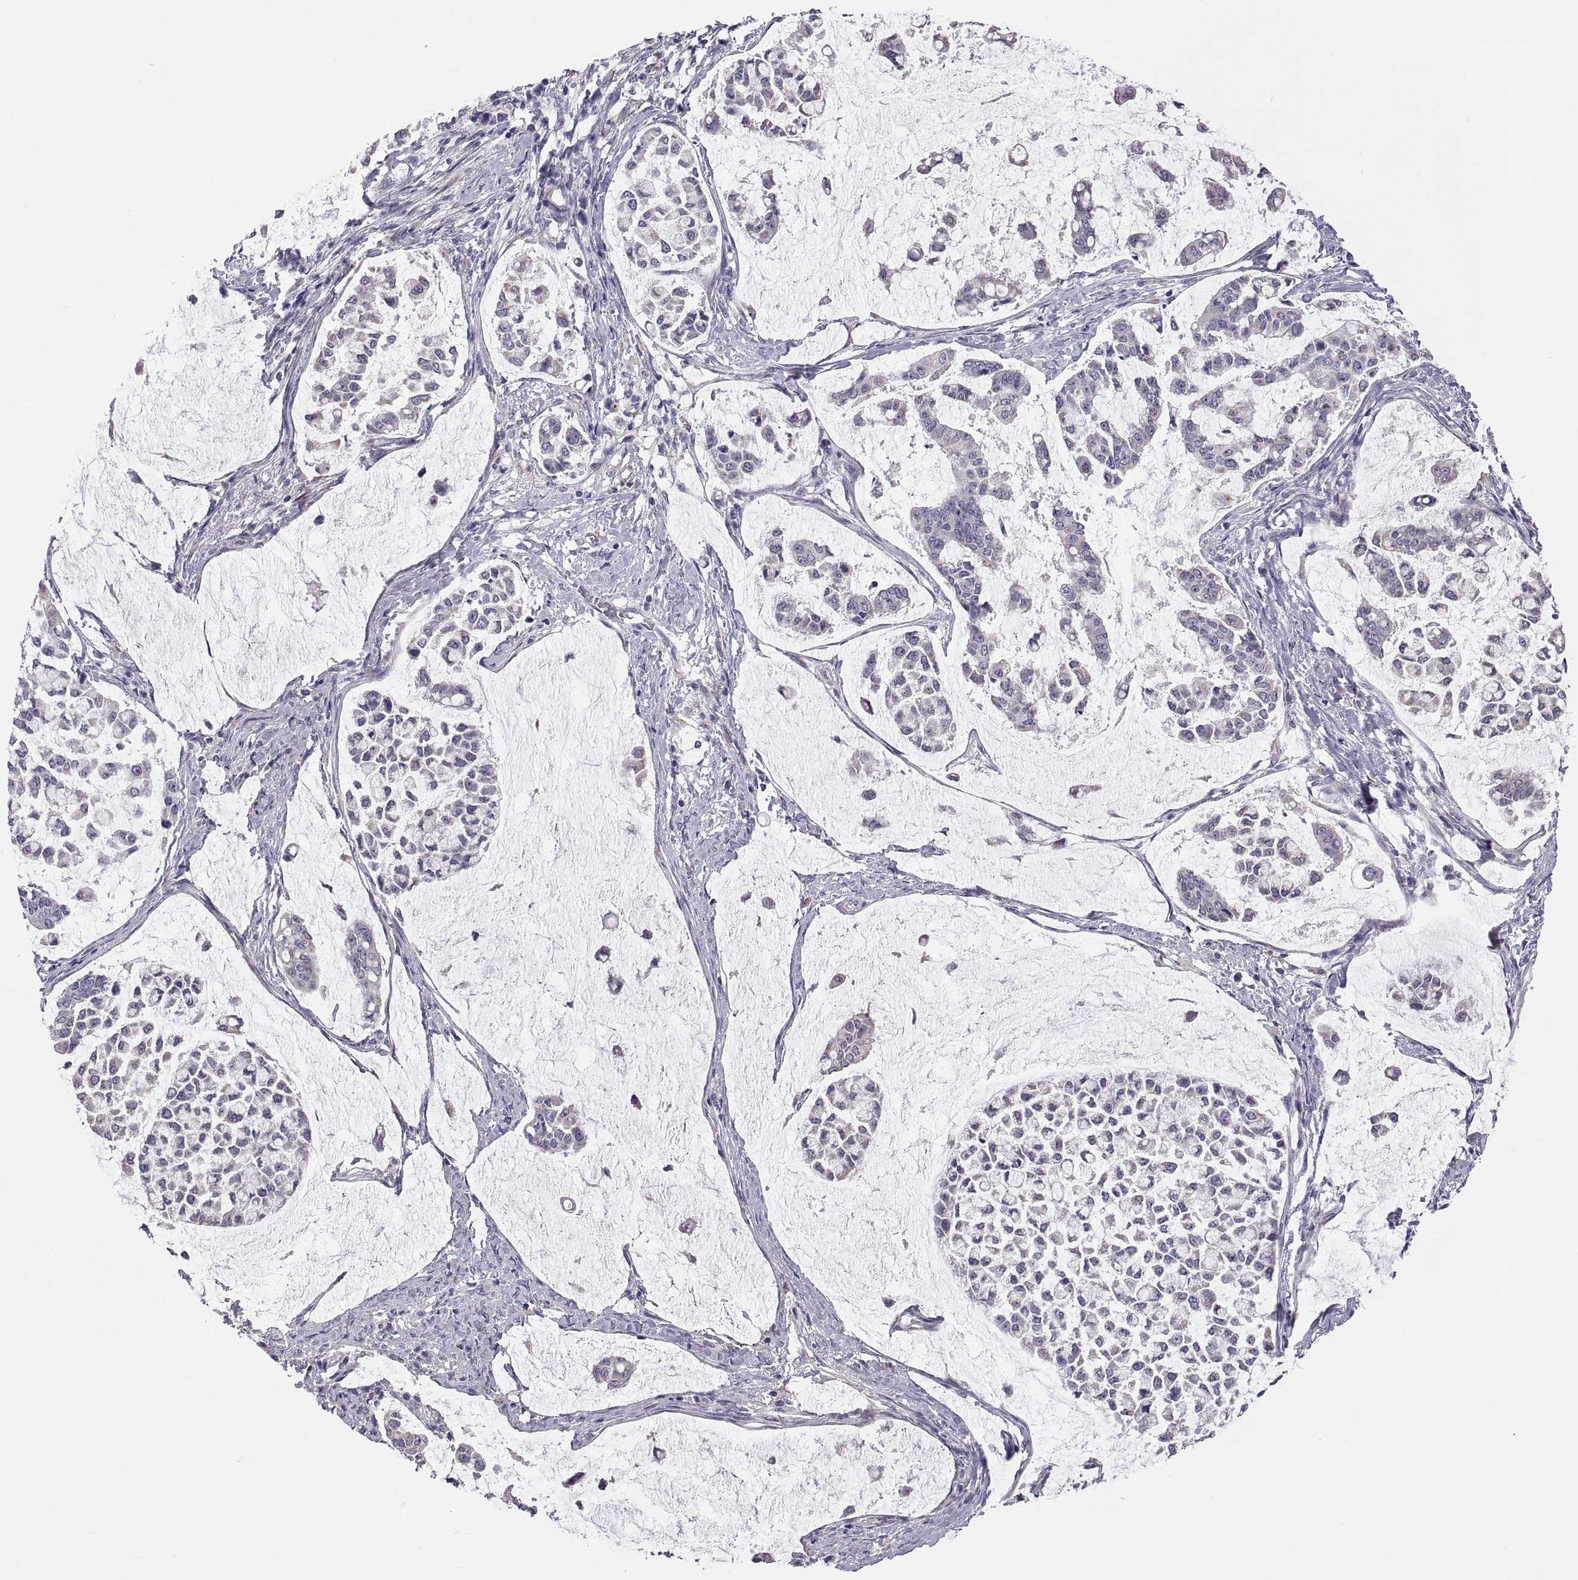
{"staining": {"intensity": "negative", "quantity": "none", "location": "none"}, "tissue": "stomach cancer", "cell_type": "Tumor cells", "image_type": "cancer", "snomed": [{"axis": "morphology", "description": "Adenocarcinoma, NOS"}, {"axis": "topography", "description": "Stomach"}], "caption": "Photomicrograph shows no significant protein positivity in tumor cells of adenocarcinoma (stomach).", "gene": "TNNC1", "patient": {"sex": "male", "age": 82}}